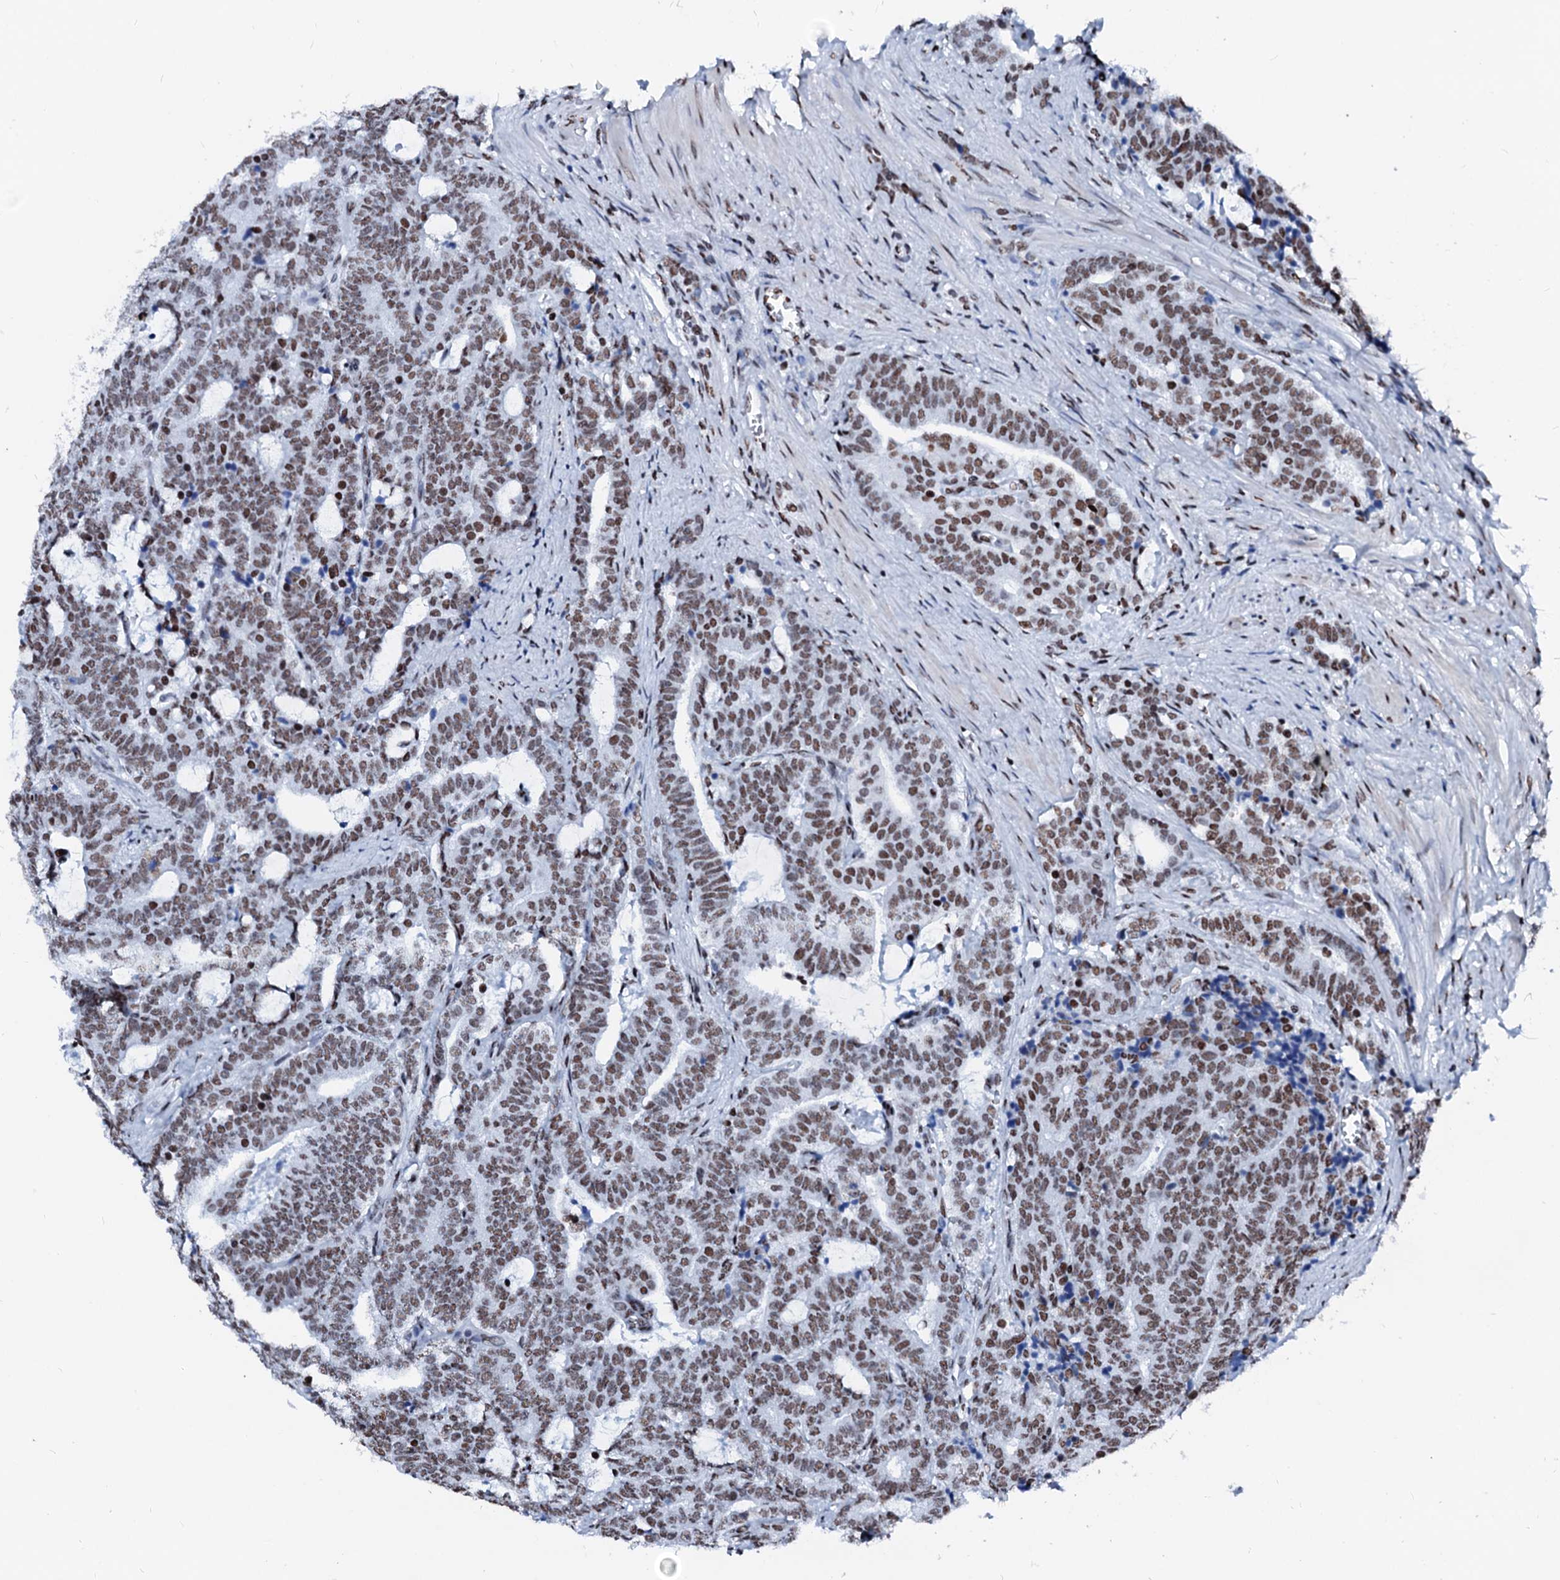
{"staining": {"intensity": "moderate", "quantity": ">75%", "location": "nuclear"}, "tissue": "prostate cancer", "cell_type": "Tumor cells", "image_type": "cancer", "snomed": [{"axis": "morphology", "description": "Adenocarcinoma, High grade"}, {"axis": "topography", "description": "Prostate and seminal vesicle, NOS"}], "caption": "IHC micrograph of neoplastic tissue: prostate cancer (high-grade adenocarcinoma) stained using immunohistochemistry (IHC) displays medium levels of moderate protein expression localized specifically in the nuclear of tumor cells, appearing as a nuclear brown color.", "gene": "RALY", "patient": {"sex": "male", "age": 67}}